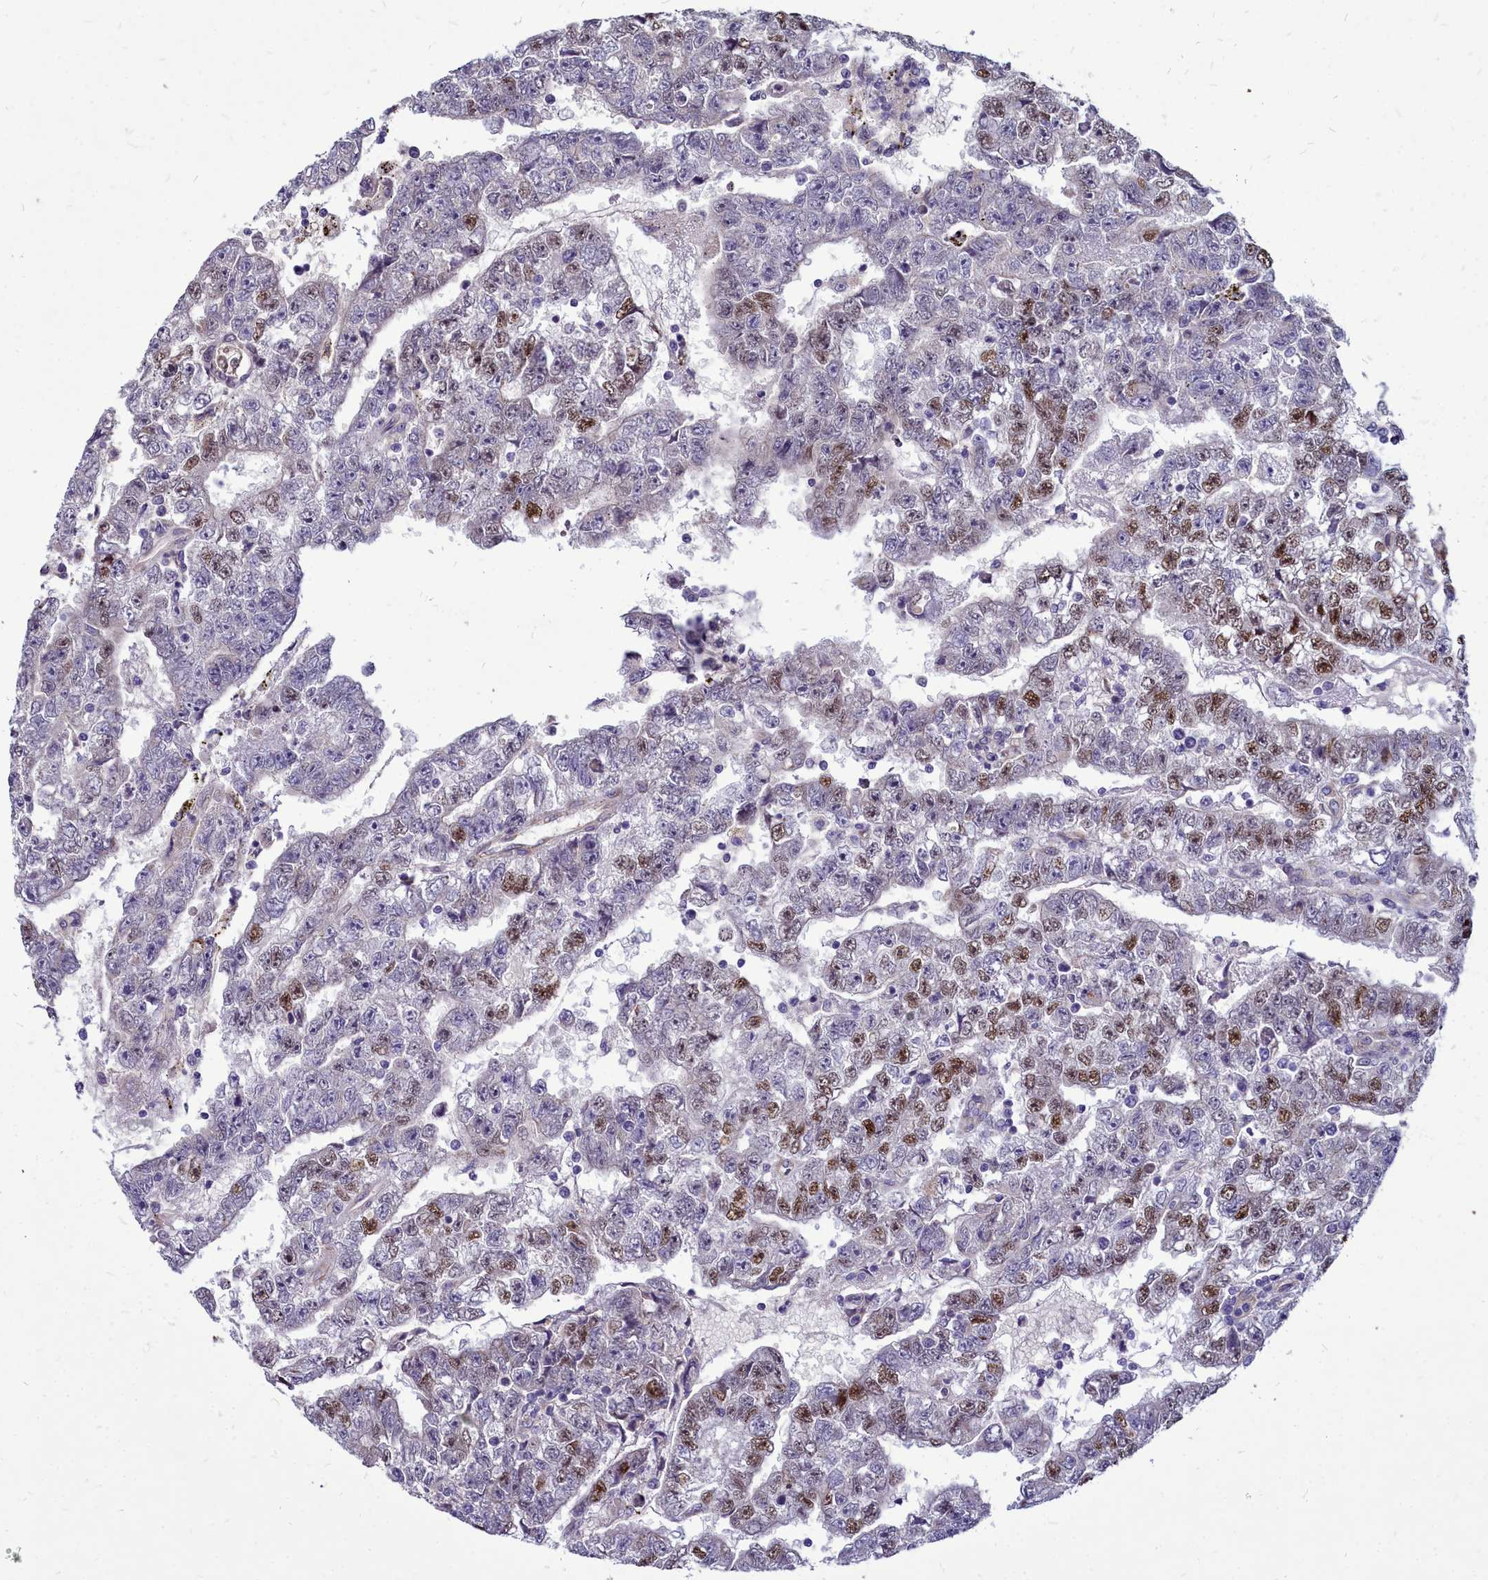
{"staining": {"intensity": "moderate", "quantity": "25%-75%", "location": "nuclear"}, "tissue": "testis cancer", "cell_type": "Tumor cells", "image_type": "cancer", "snomed": [{"axis": "morphology", "description": "Carcinoma, Embryonal, NOS"}, {"axis": "topography", "description": "Testis"}], "caption": "Embryonal carcinoma (testis) stained with immunohistochemistry exhibits moderate nuclear expression in about 25%-75% of tumor cells. Nuclei are stained in blue.", "gene": "SMPD4", "patient": {"sex": "male", "age": 25}}